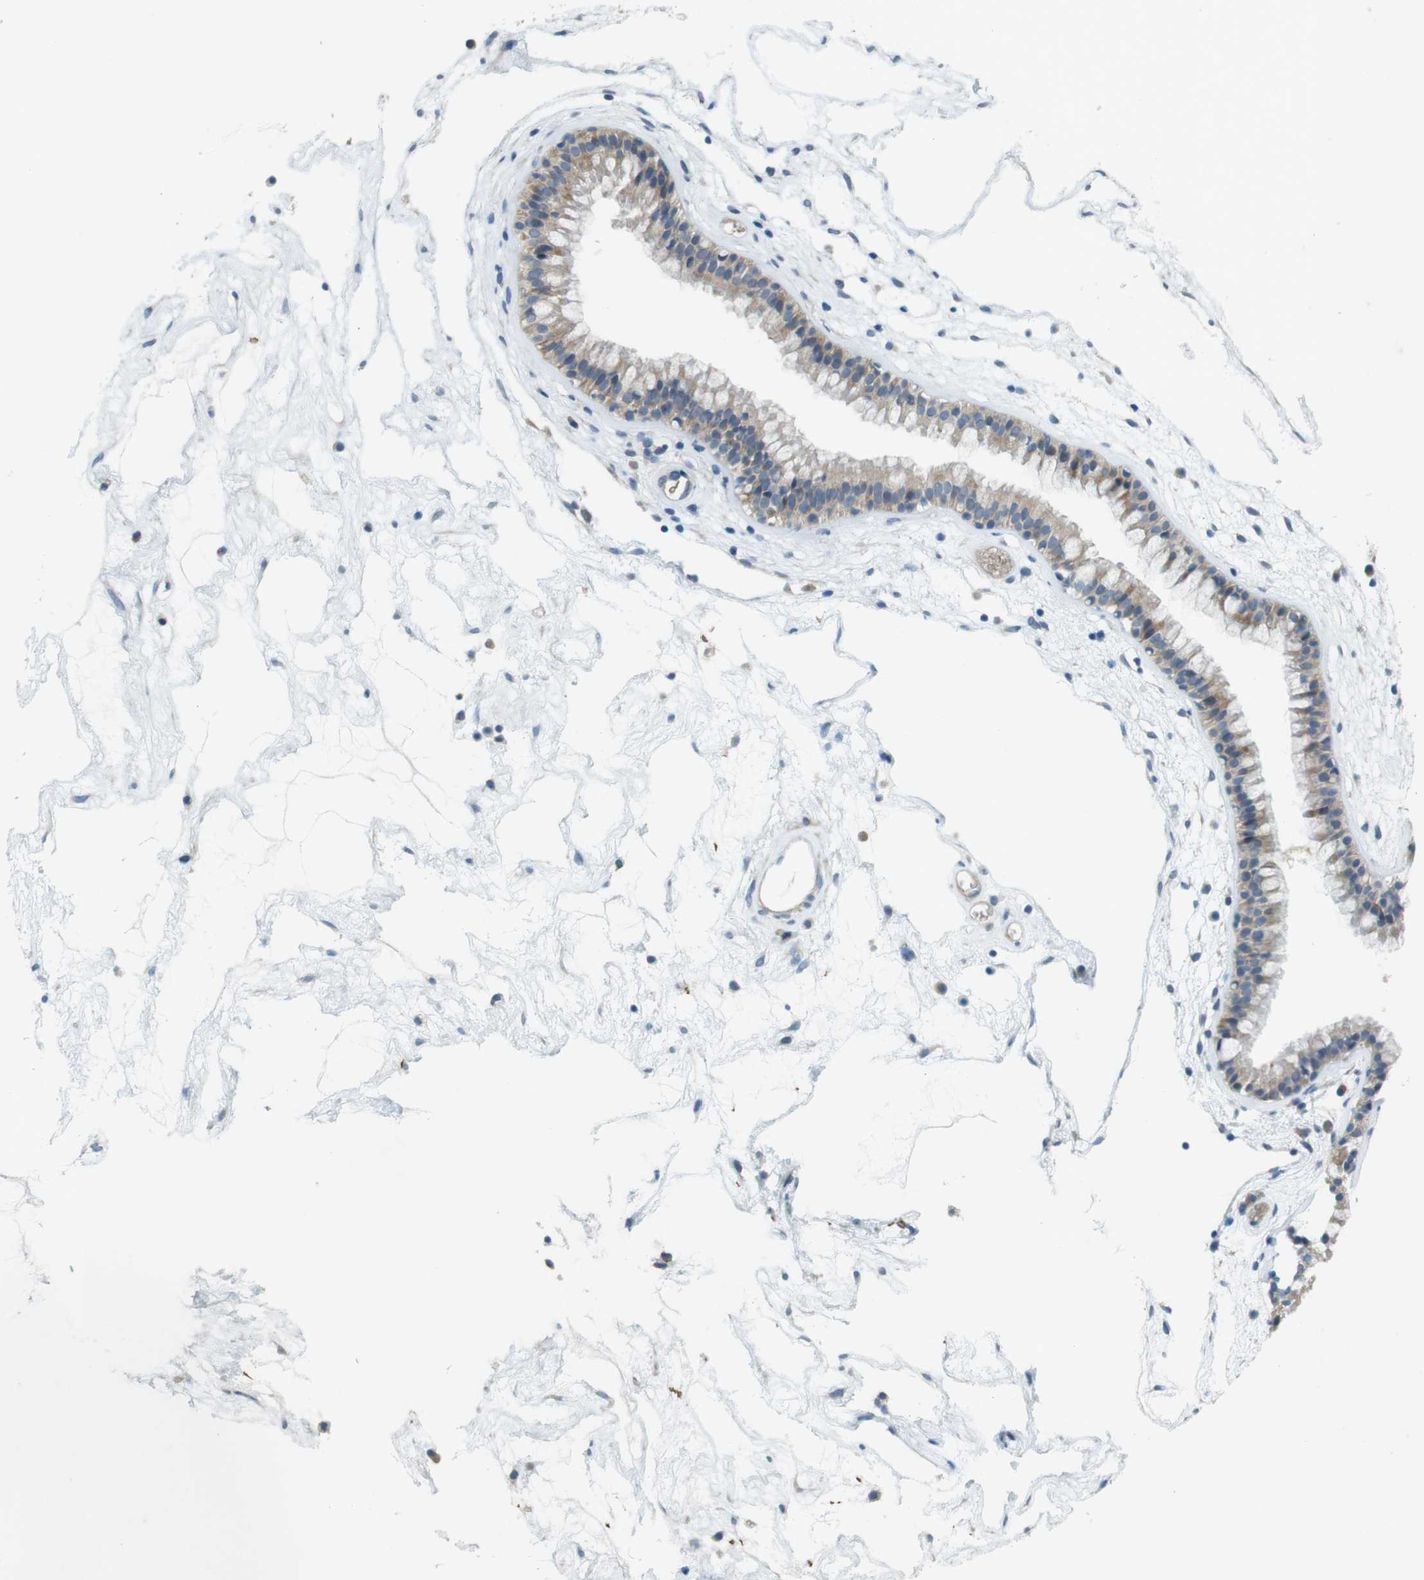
{"staining": {"intensity": "weak", "quantity": ">75%", "location": "cytoplasmic/membranous"}, "tissue": "nasopharynx", "cell_type": "Respiratory epithelial cells", "image_type": "normal", "snomed": [{"axis": "morphology", "description": "Normal tissue, NOS"}, {"axis": "morphology", "description": "Inflammation, NOS"}, {"axis": "topography", "description": "Nasopharynx"}], "caption": "Brown immunohistochemical staining in normal nasopharynx demonstrates weak cytoplasmic/membranous expression in about >75% of respiratory epithelial cells. The staining is performed using DAB (3,3'-diaminobenzidine) brown chromogen to label protein expression. The nuclei are counter-stained blue using hematoxylin.", "gene": "TYW1", "patient": {"sex": "male", "age": 48}}